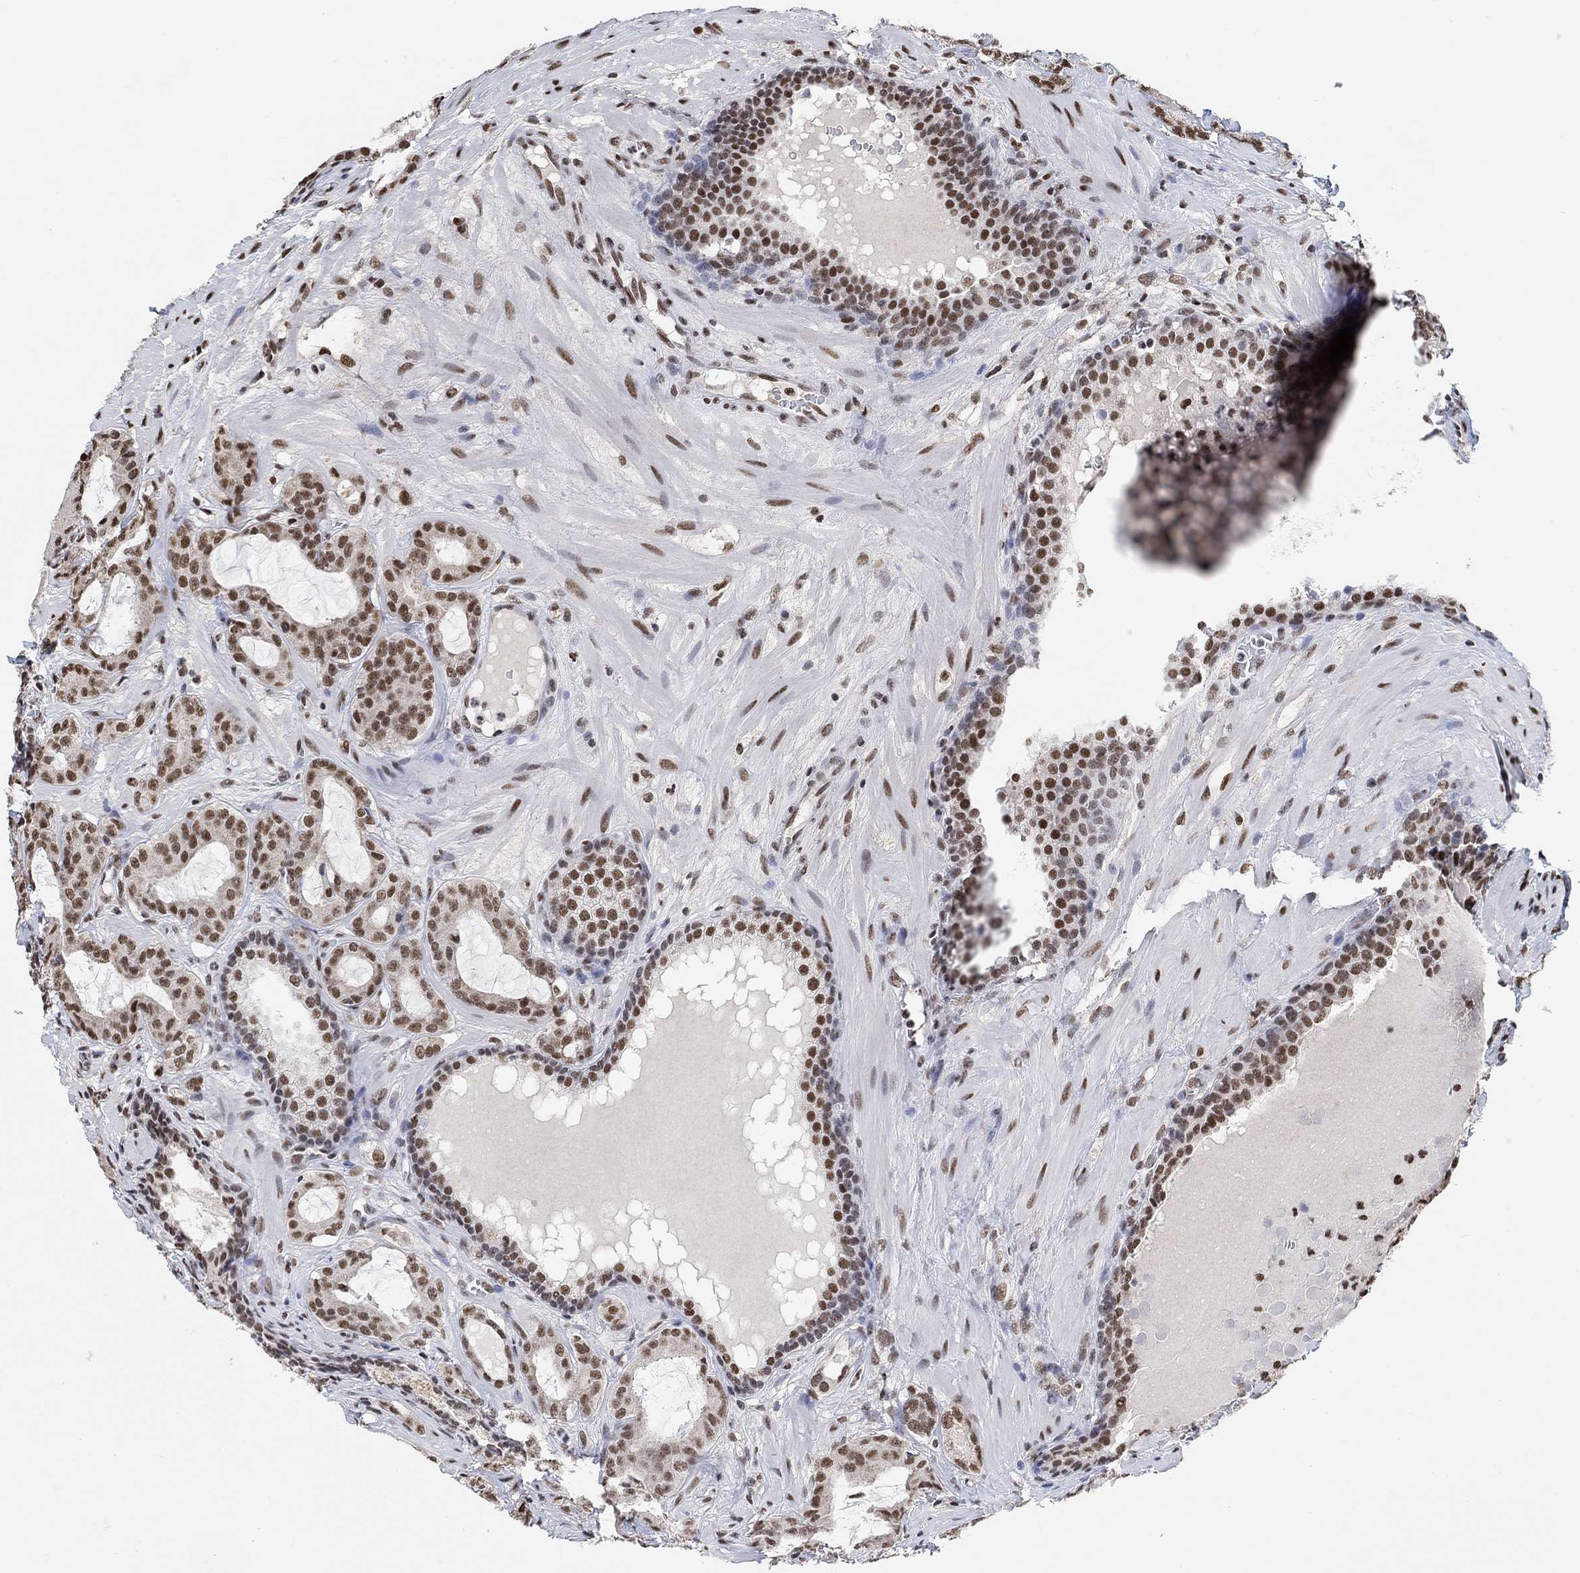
{"staining": {"intensity": "strong", "quantity": "25%-75%", "location": "nuclear"}, "tissue": "prostate cancer", "cell_type": "Tumor cells", "image_type": "cancer", "snomed": [{"axis": "morphology", "description": "Adenocarcinoma, NOS"}, {"axis": "topography", "description": "Prostate"}], "caption": "Immunohistochemical staining of human prostate cancer exhibits high levels of strong nuclear expression in approximately 25%-75% of tumor cells. (Brightfield microscopy of DAB IHC at high magnification).", "gene": "USP39", "patient": {"sex": "male", "age": 69}}